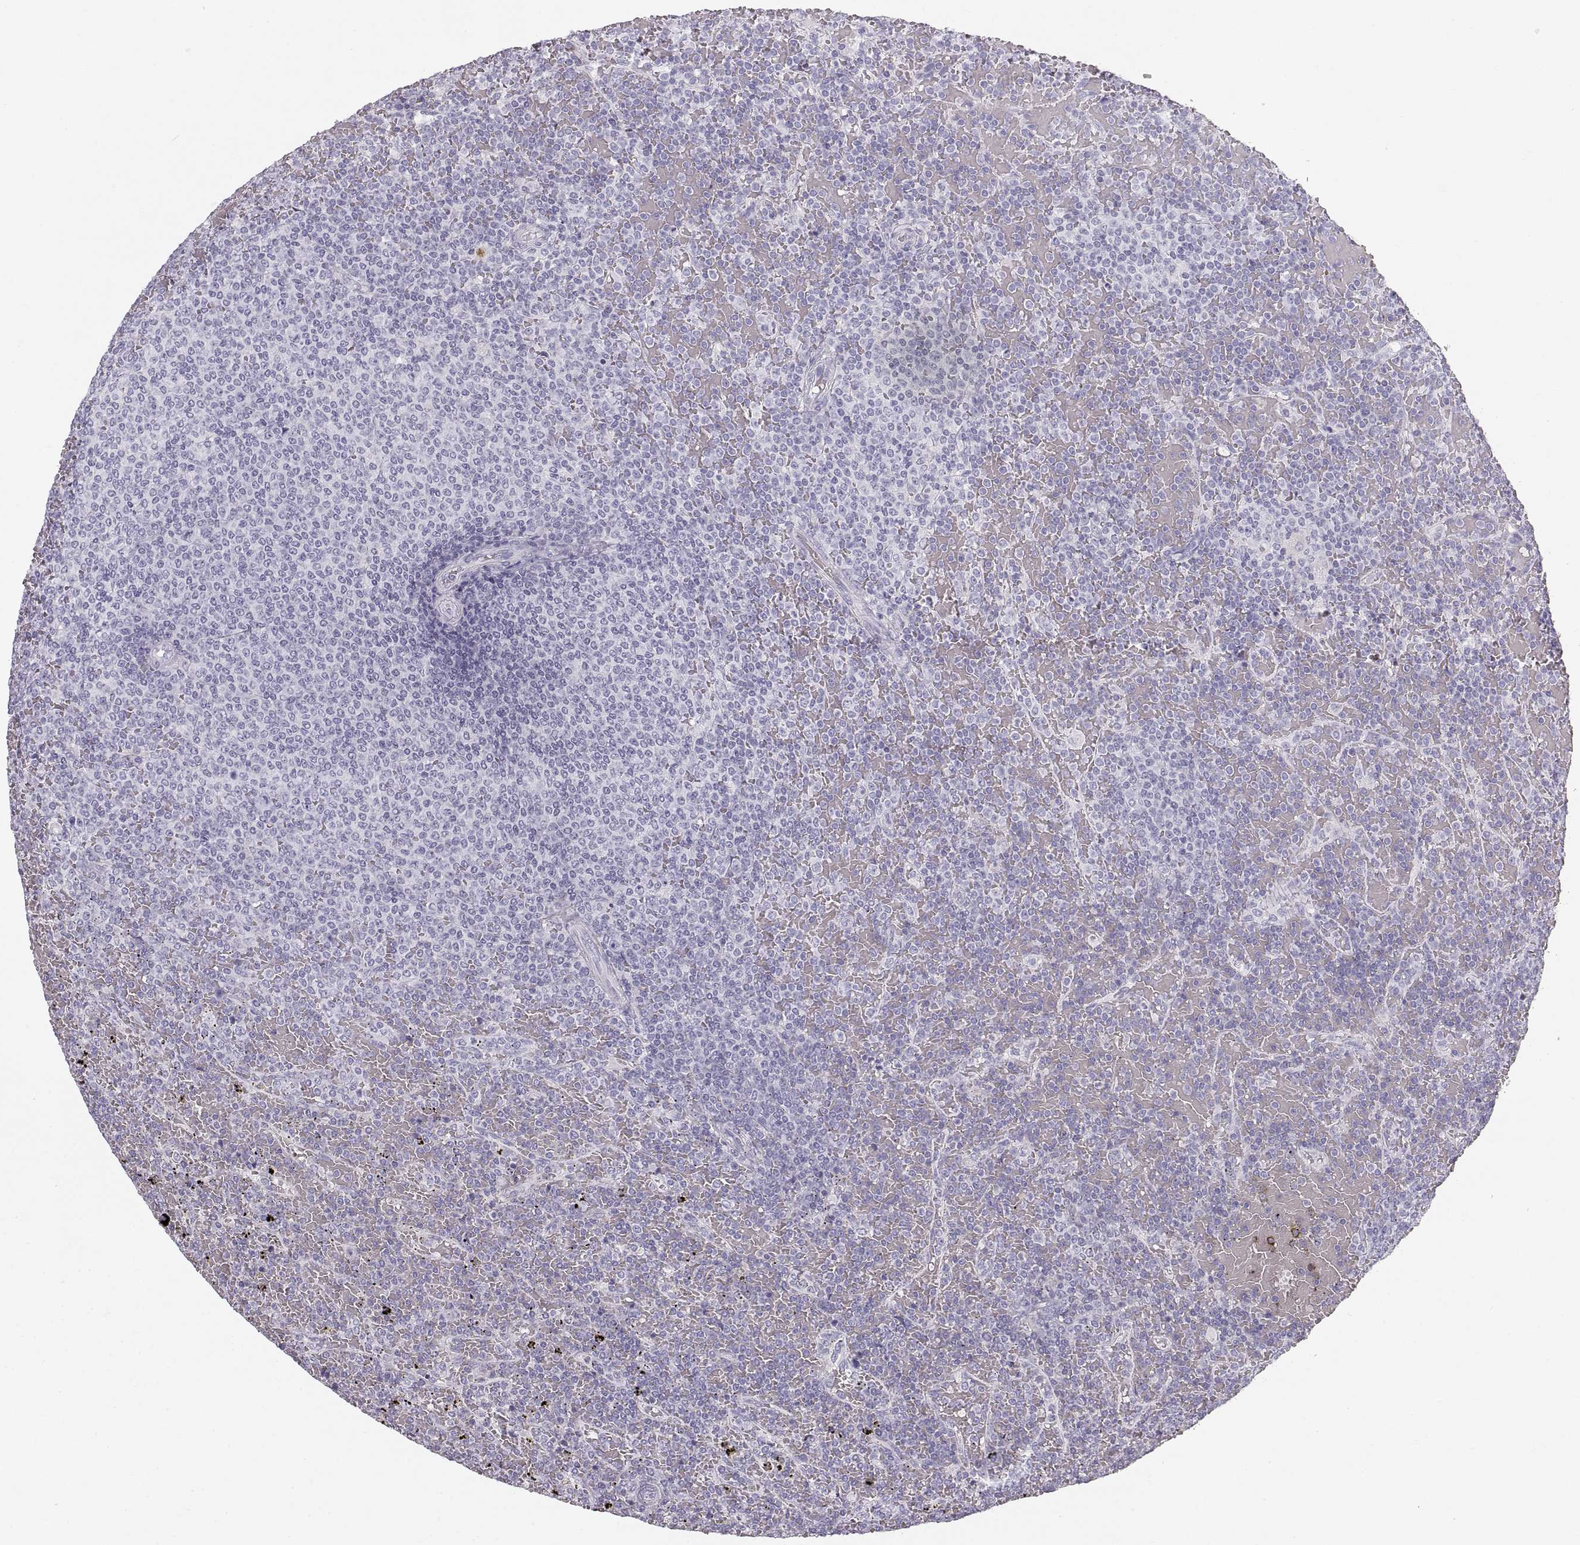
{"staining": {"intensity": "negative", "quantity": "none", "location": "none"}, "tissue": "lymphoma", "cell_type": "Tumor cells", "image_type": "cancer", "snomed": [{"axis": "morphology", "description": "Malignant lymphoma, non-Hodgkin's type, Low grade"}, {"axis": "topography", "description": "Spleen"}], "caption": "The immunohistochemistry (IHC) image has no significant staining in tumor cells of lymphoma tissue. (Brightfield microscopy of DAB (3,3'-diaminobenzidine) immunohistochemistry (IHC) at high magnification).", "gene": "CRYAA", "patient": {"sex": "female", "age": 77}}